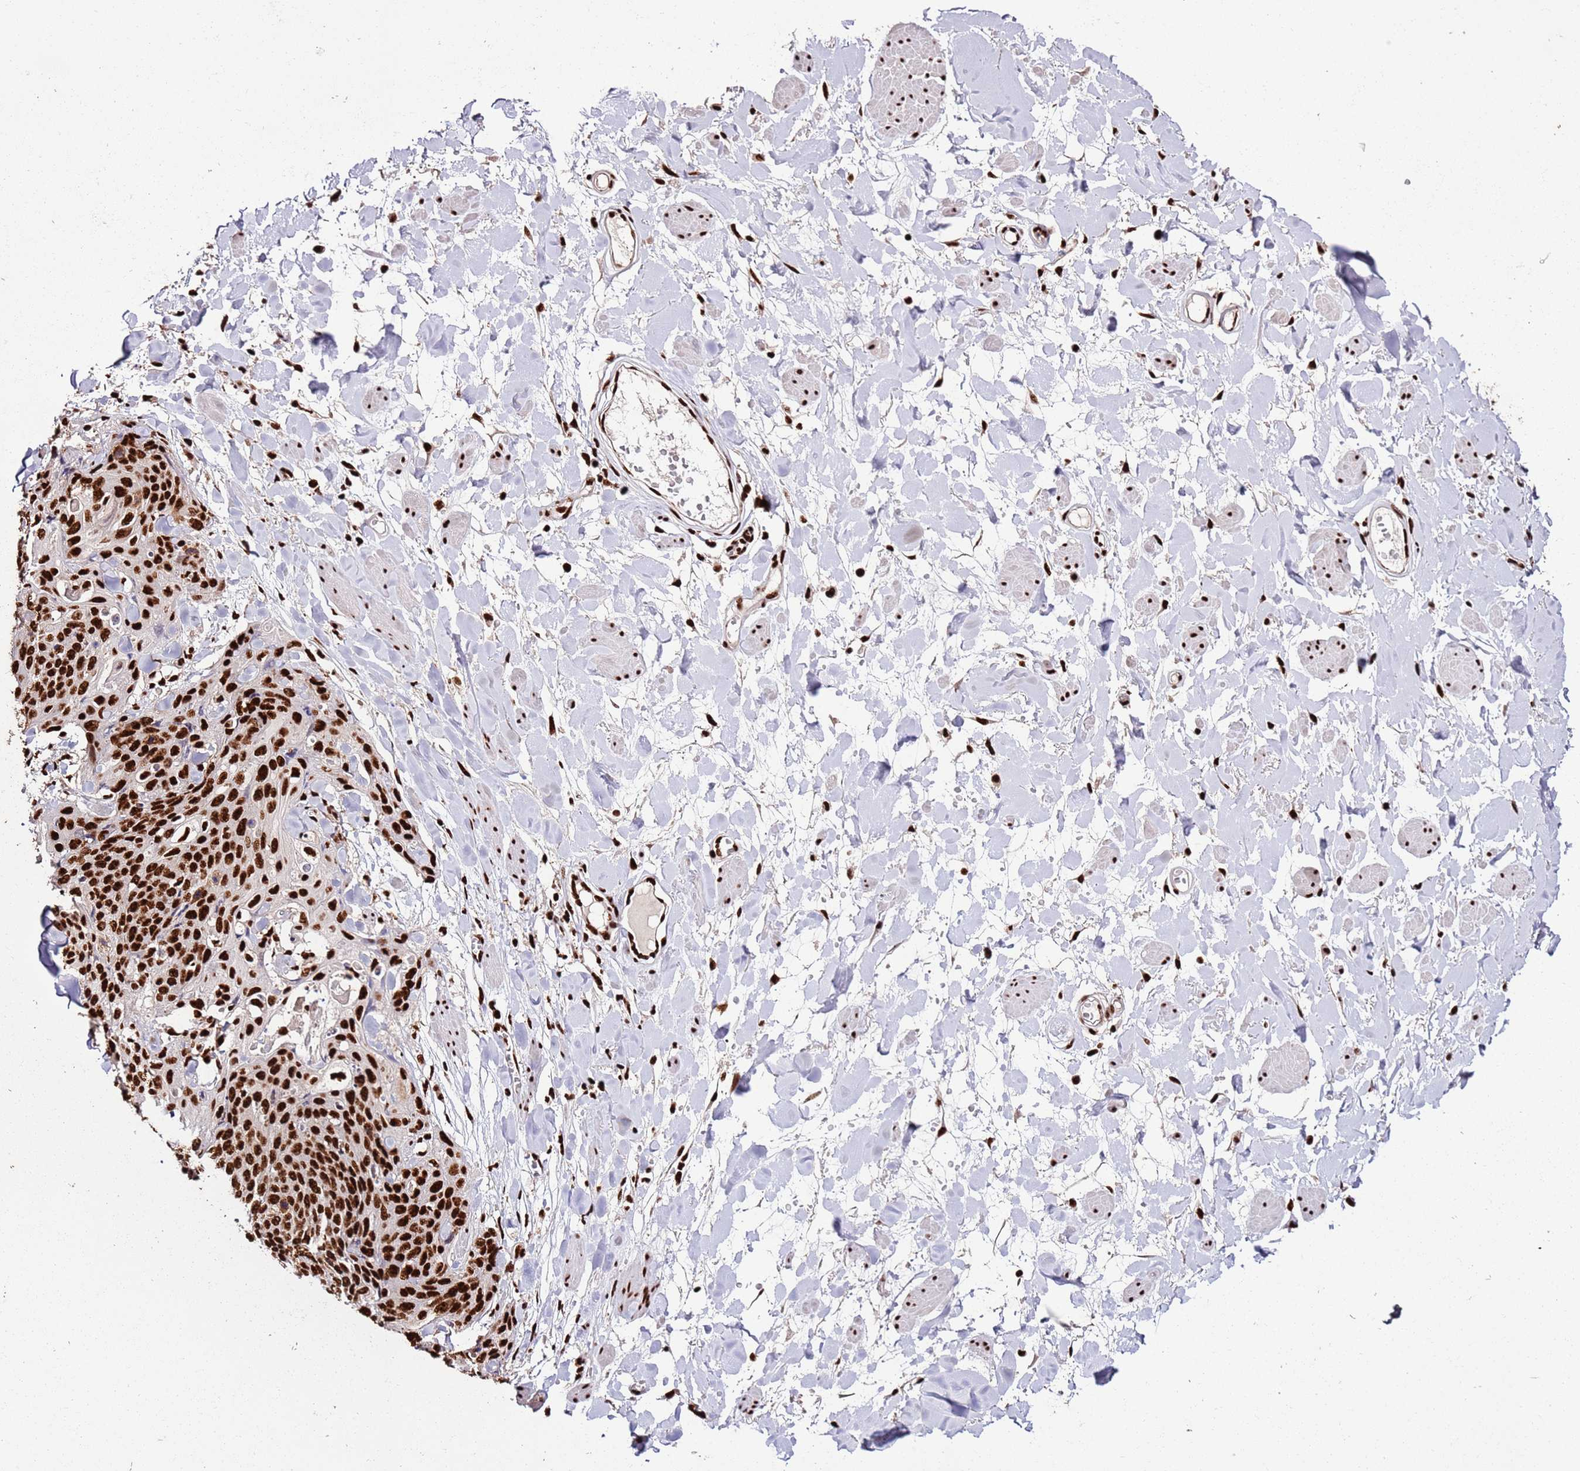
{"staining": {"intensity": "strong", "quantity": ">75%", "location": "nuclear"}, "tissue": "skin cancer", "cell_type": "Tumor cells", "image_type": "cancer", "snomed": [{"axis": "morphology", "description": "Squamous cell carcinoma, NOS"}, {"axis": "topography", "description": "Skin"}, {"axis": "topography", "description": "Vulva"}], "caption": "Approximately >75% of tumor cells in human skin squamous cell carcinoma show strong nuclear protein staining as visualized by brown immunohistochemical staining.", "gene": "C6orf226", "patient": {"sex": "female", "age": 85}}